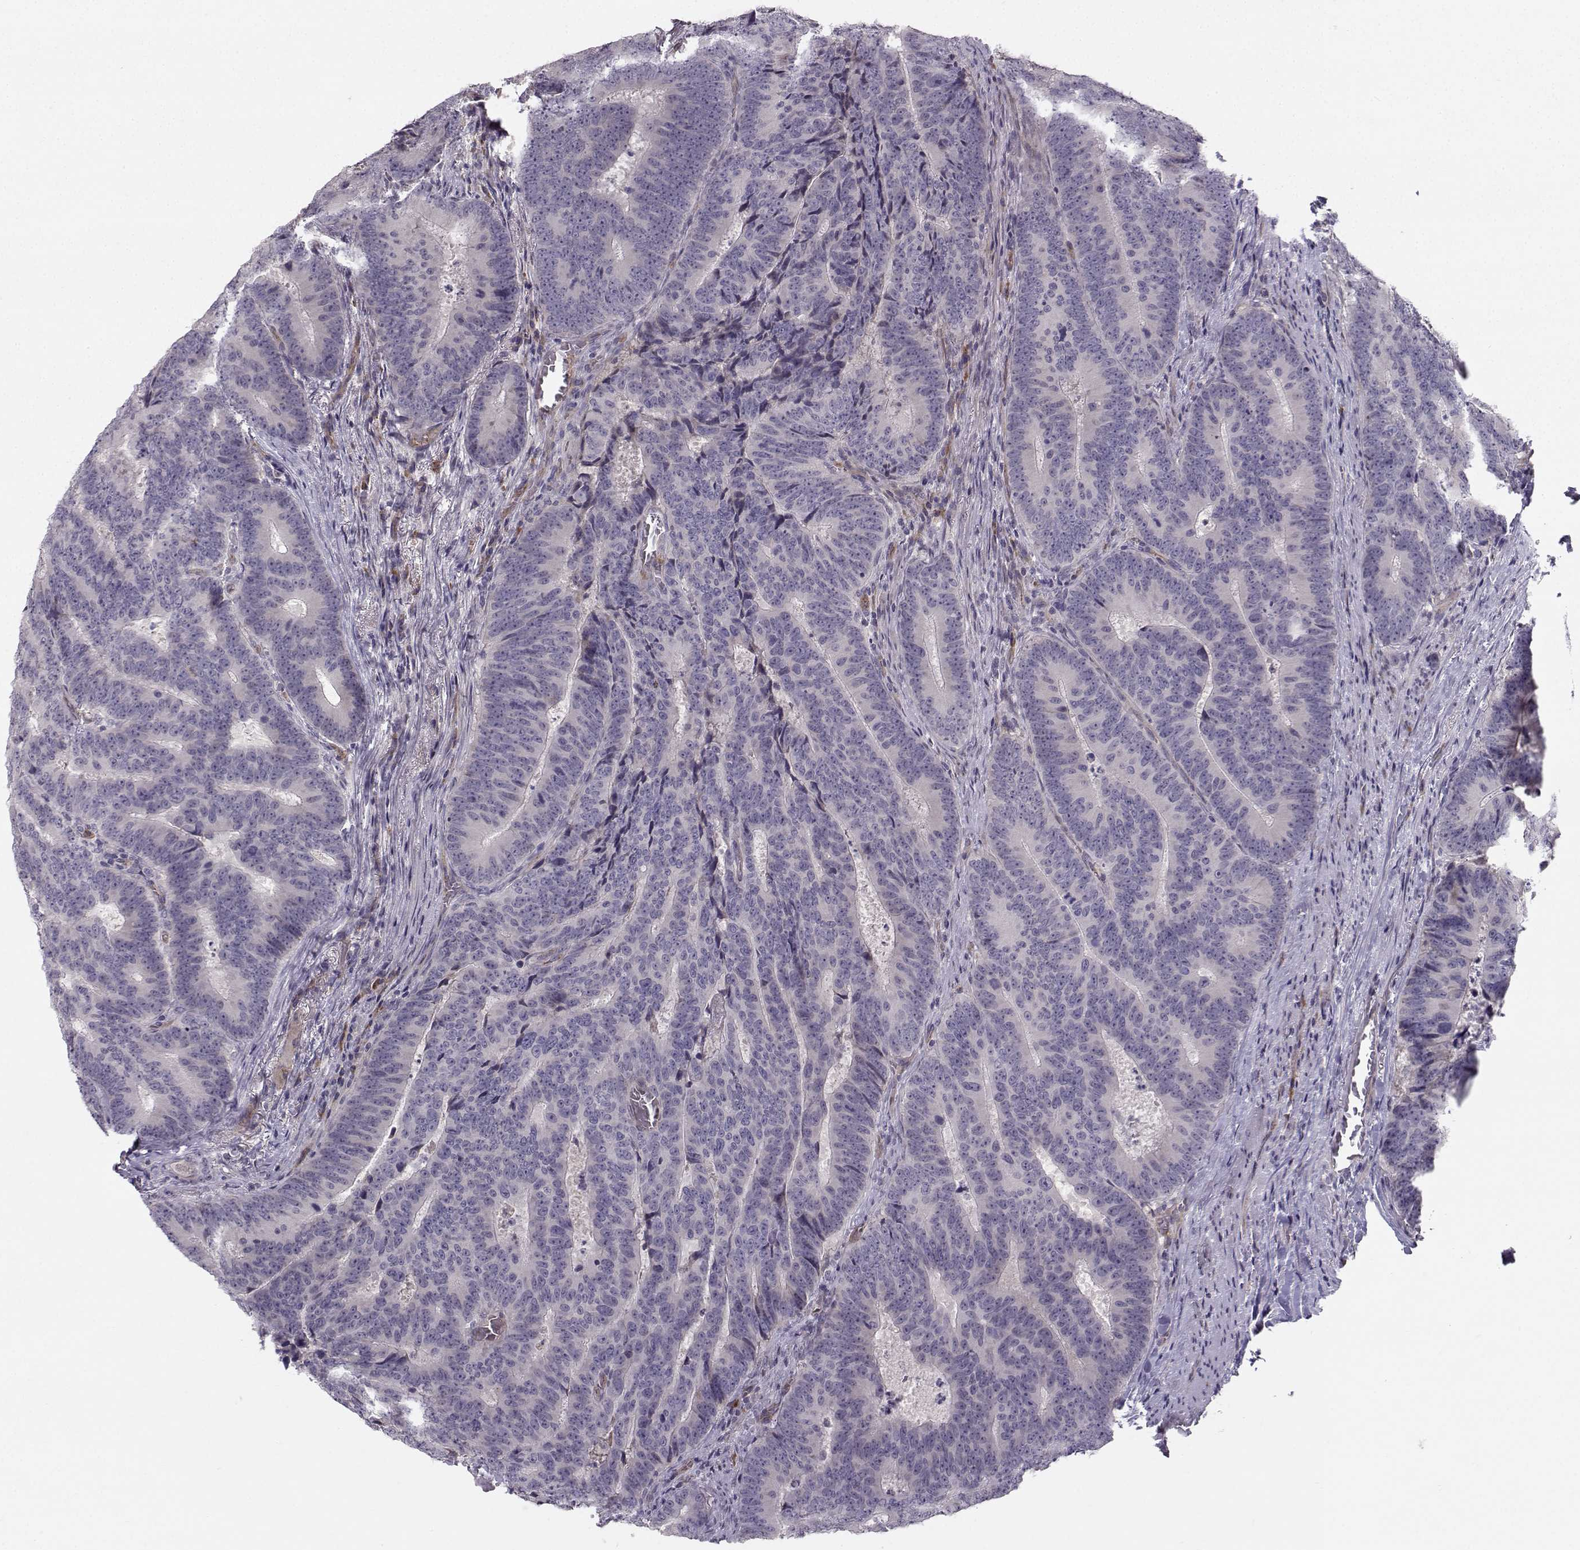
{"staining": {"intensity": "negative", "quantity": "none", "location": "none"}, "tissue": "colorectal cancer", "cell_type": "Tumor cells", "image_type": "cancer", "snomed": [{"axis": "morphology", "description": "Adenocarcinoma, NOS"}, {"axis": "topography", "description": "Colon"}], "caption": "The immunohistochemistry image has no significant positivity in tumor cells of colorectal adenocarcinoma tissue.", "gene": "OPRD1", "patient": {"sex": "female", "age": 82}}